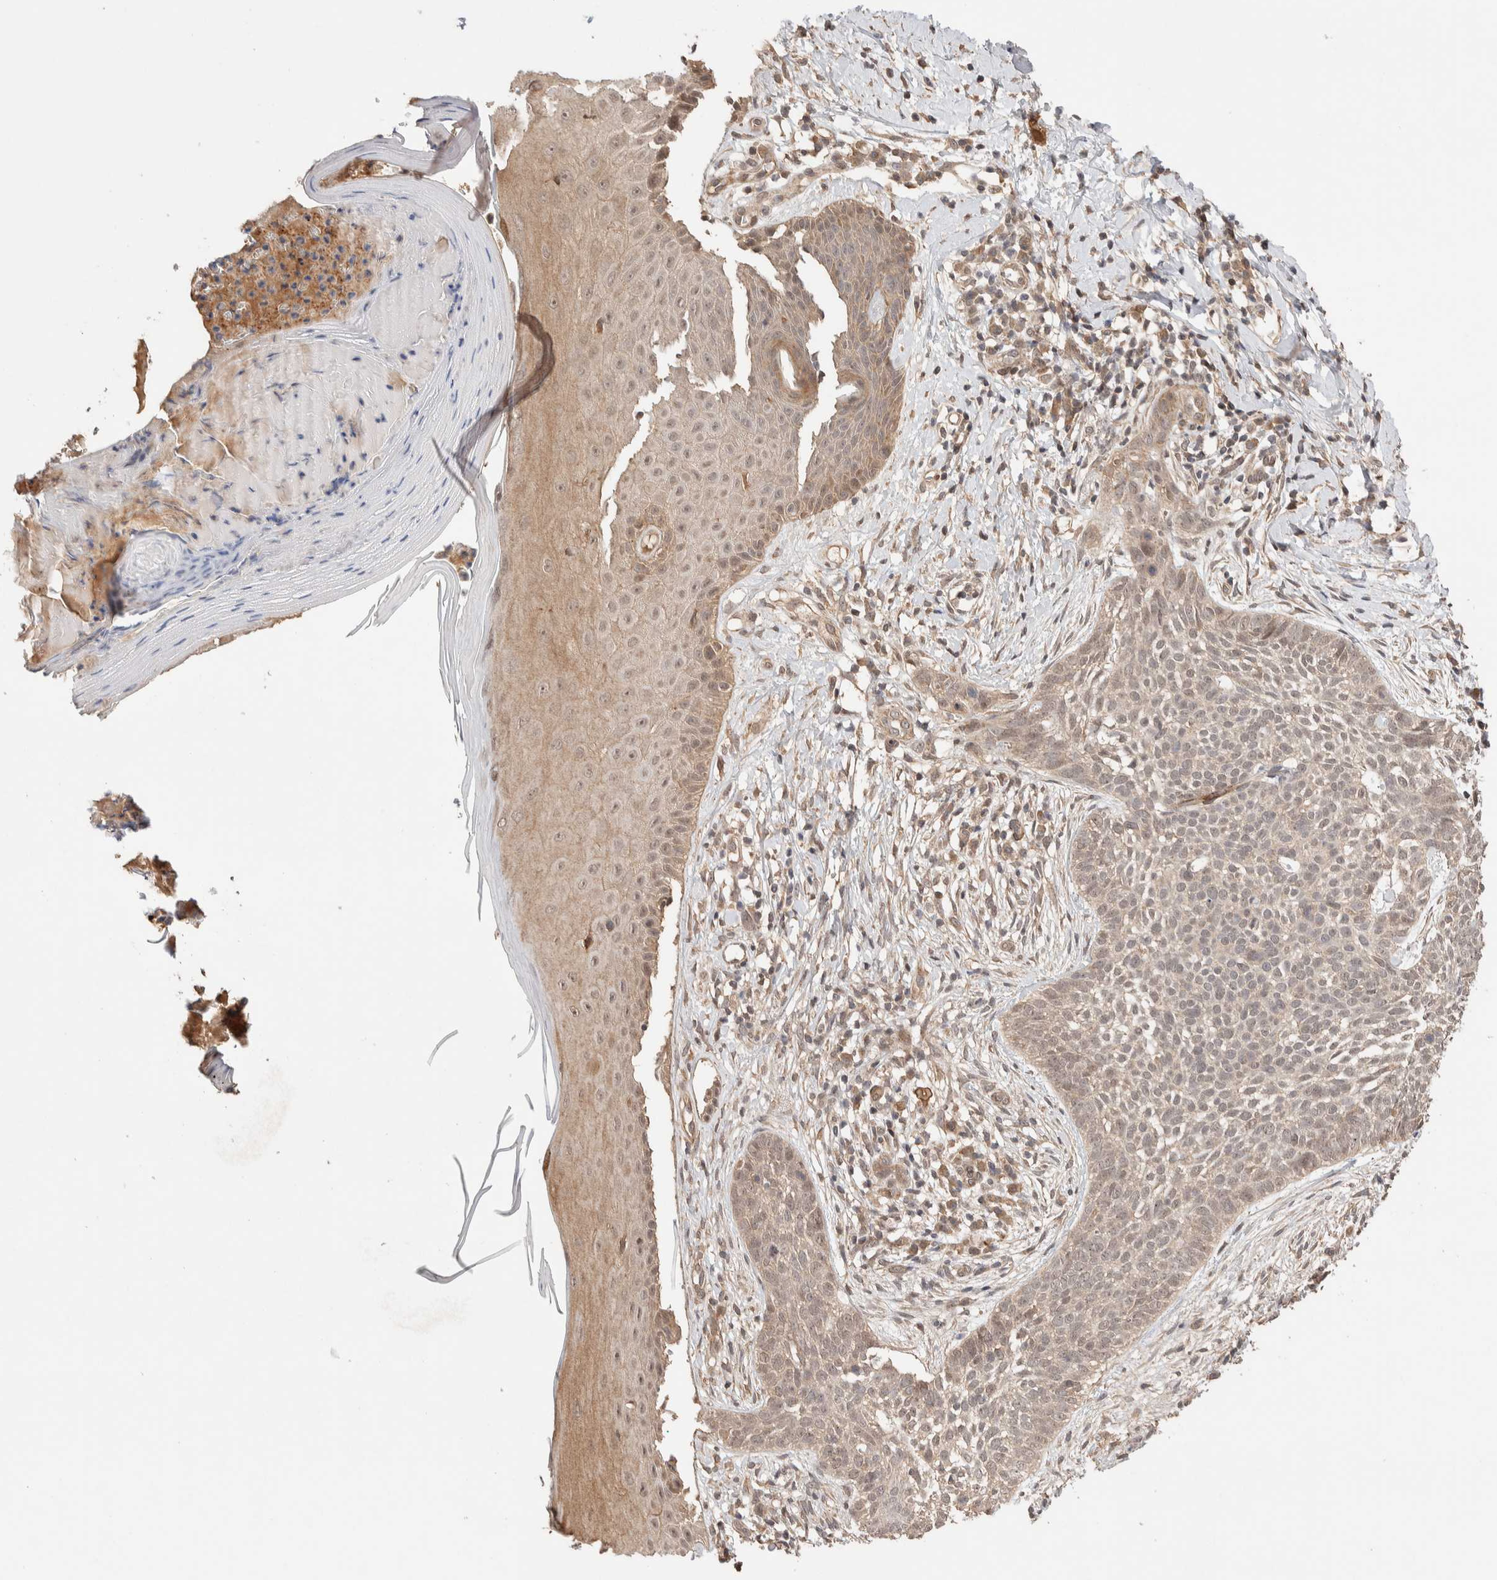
{"staining": {"intensity": "weak", "quantity": ">75%", "location": "cytoplasmic/membranous,nuclear"}, "tissue": "skin cancer", "cell_type": "Tumor cells", "image_type": "cancer", "snomed": [{"axis": "morphology", "description": "Normal tissue, NOS"}, {"axis": "morphology", "description": "Basal cell carcinoma"}, {"axis": "topography", "description": "Skin"}], "caption": "Immunohistochemistry (DAB (3,3'-diaminobenzidine)) staining of skin basal cell carcinoma exhibits weak cytoplasmic/membranous and nuclear protein expression in approximately >75% of tumor cells. The protein of interest is shown in brown color, while the nuclei are stained blue.", "gene": "PRDM15", "patient": {"sex": "male", "age": 67}}